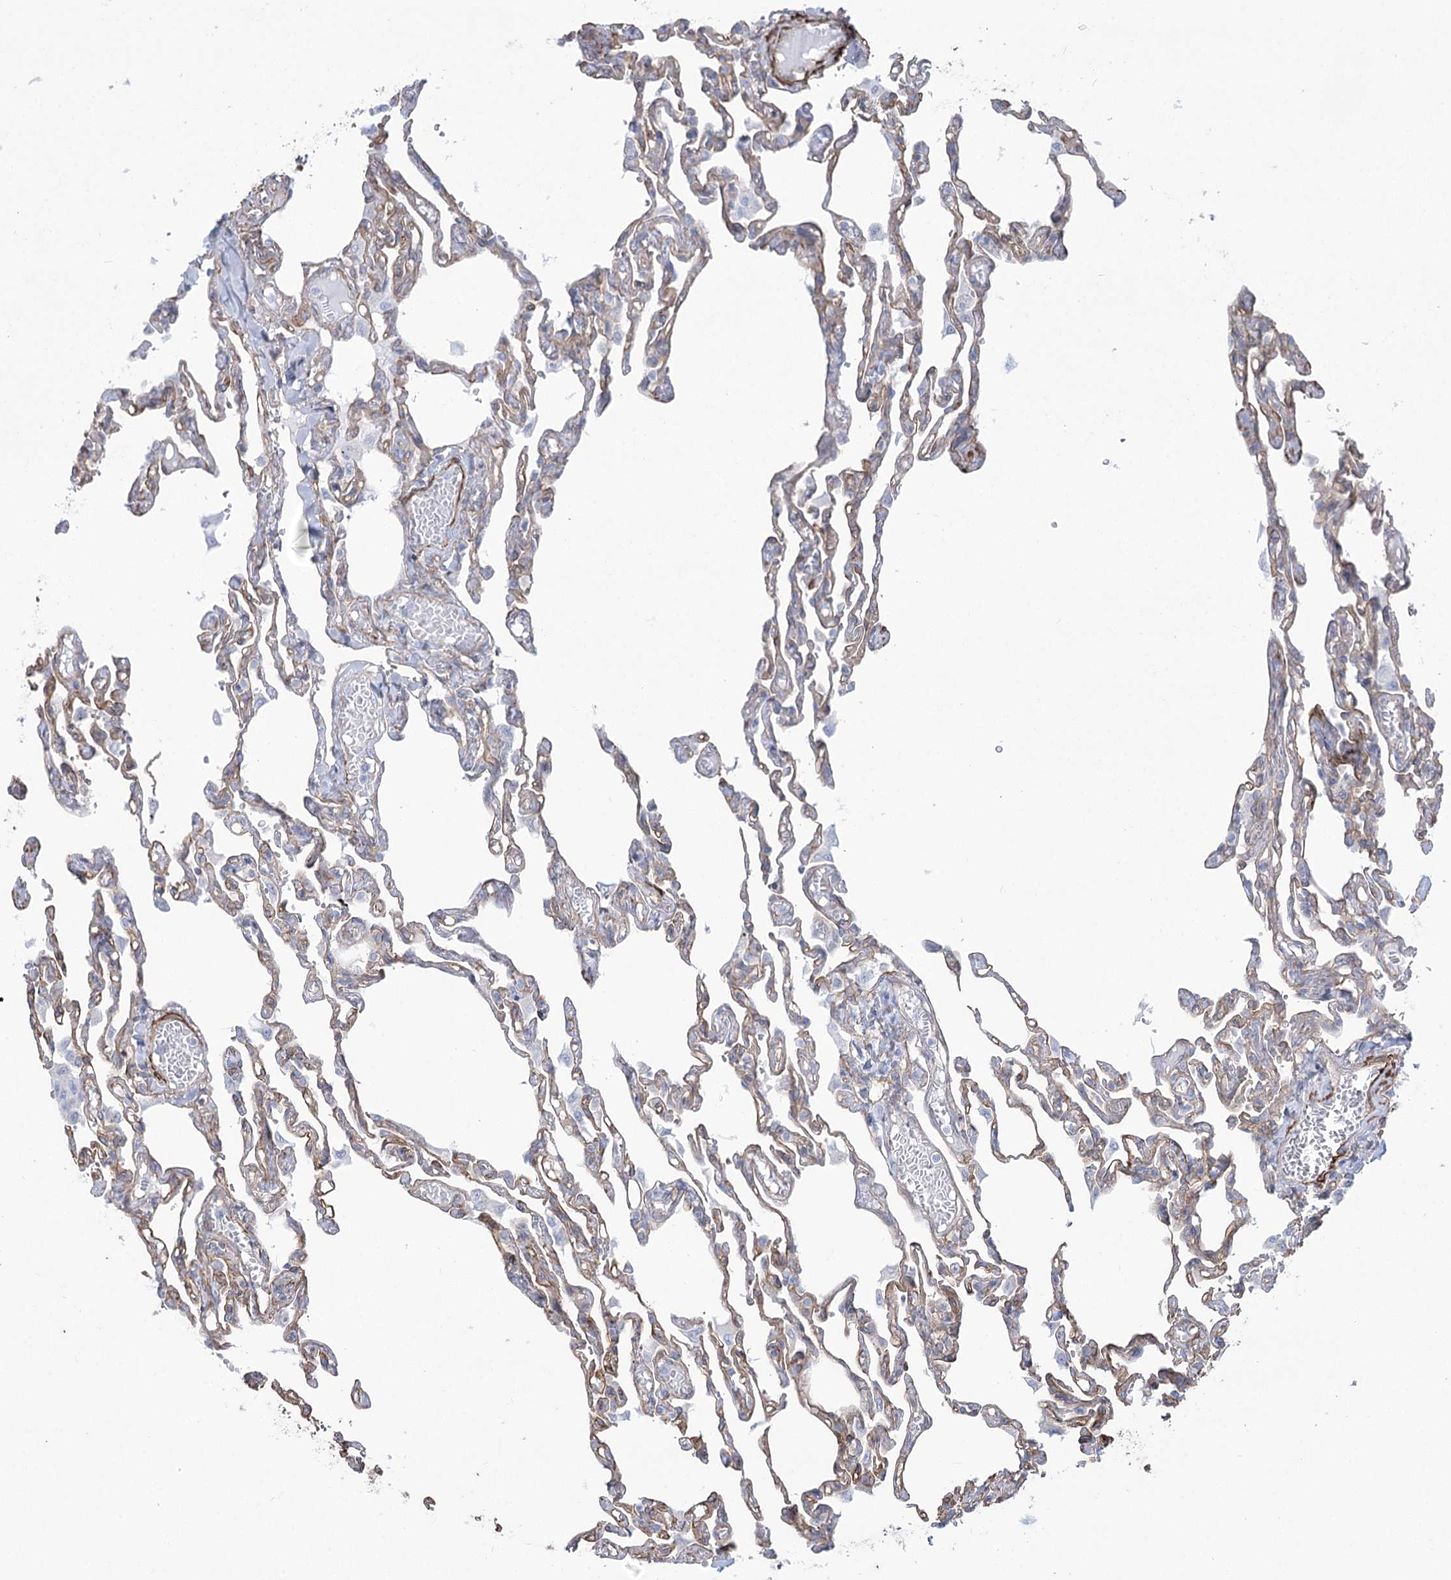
{"staining": {"intensity": "weak", "quantity": ">75%", "location": "cytoplasmic/membranous"}, "tissue": "lung", "cell_type": "Alveolar cells", "image_type": "normal", "snomed": [{"axis": "morphology", "description": "Normal tissue, NOS"}, {"axis": "topography", "description": "Lung"}], "caption": "A brown stain highlights weak cytoplasmic/membranous expression of a protein in alveolar cells of normal lung.", "gene": "PLEKHA5", "patient": {"sex": "male", "age": 21}}